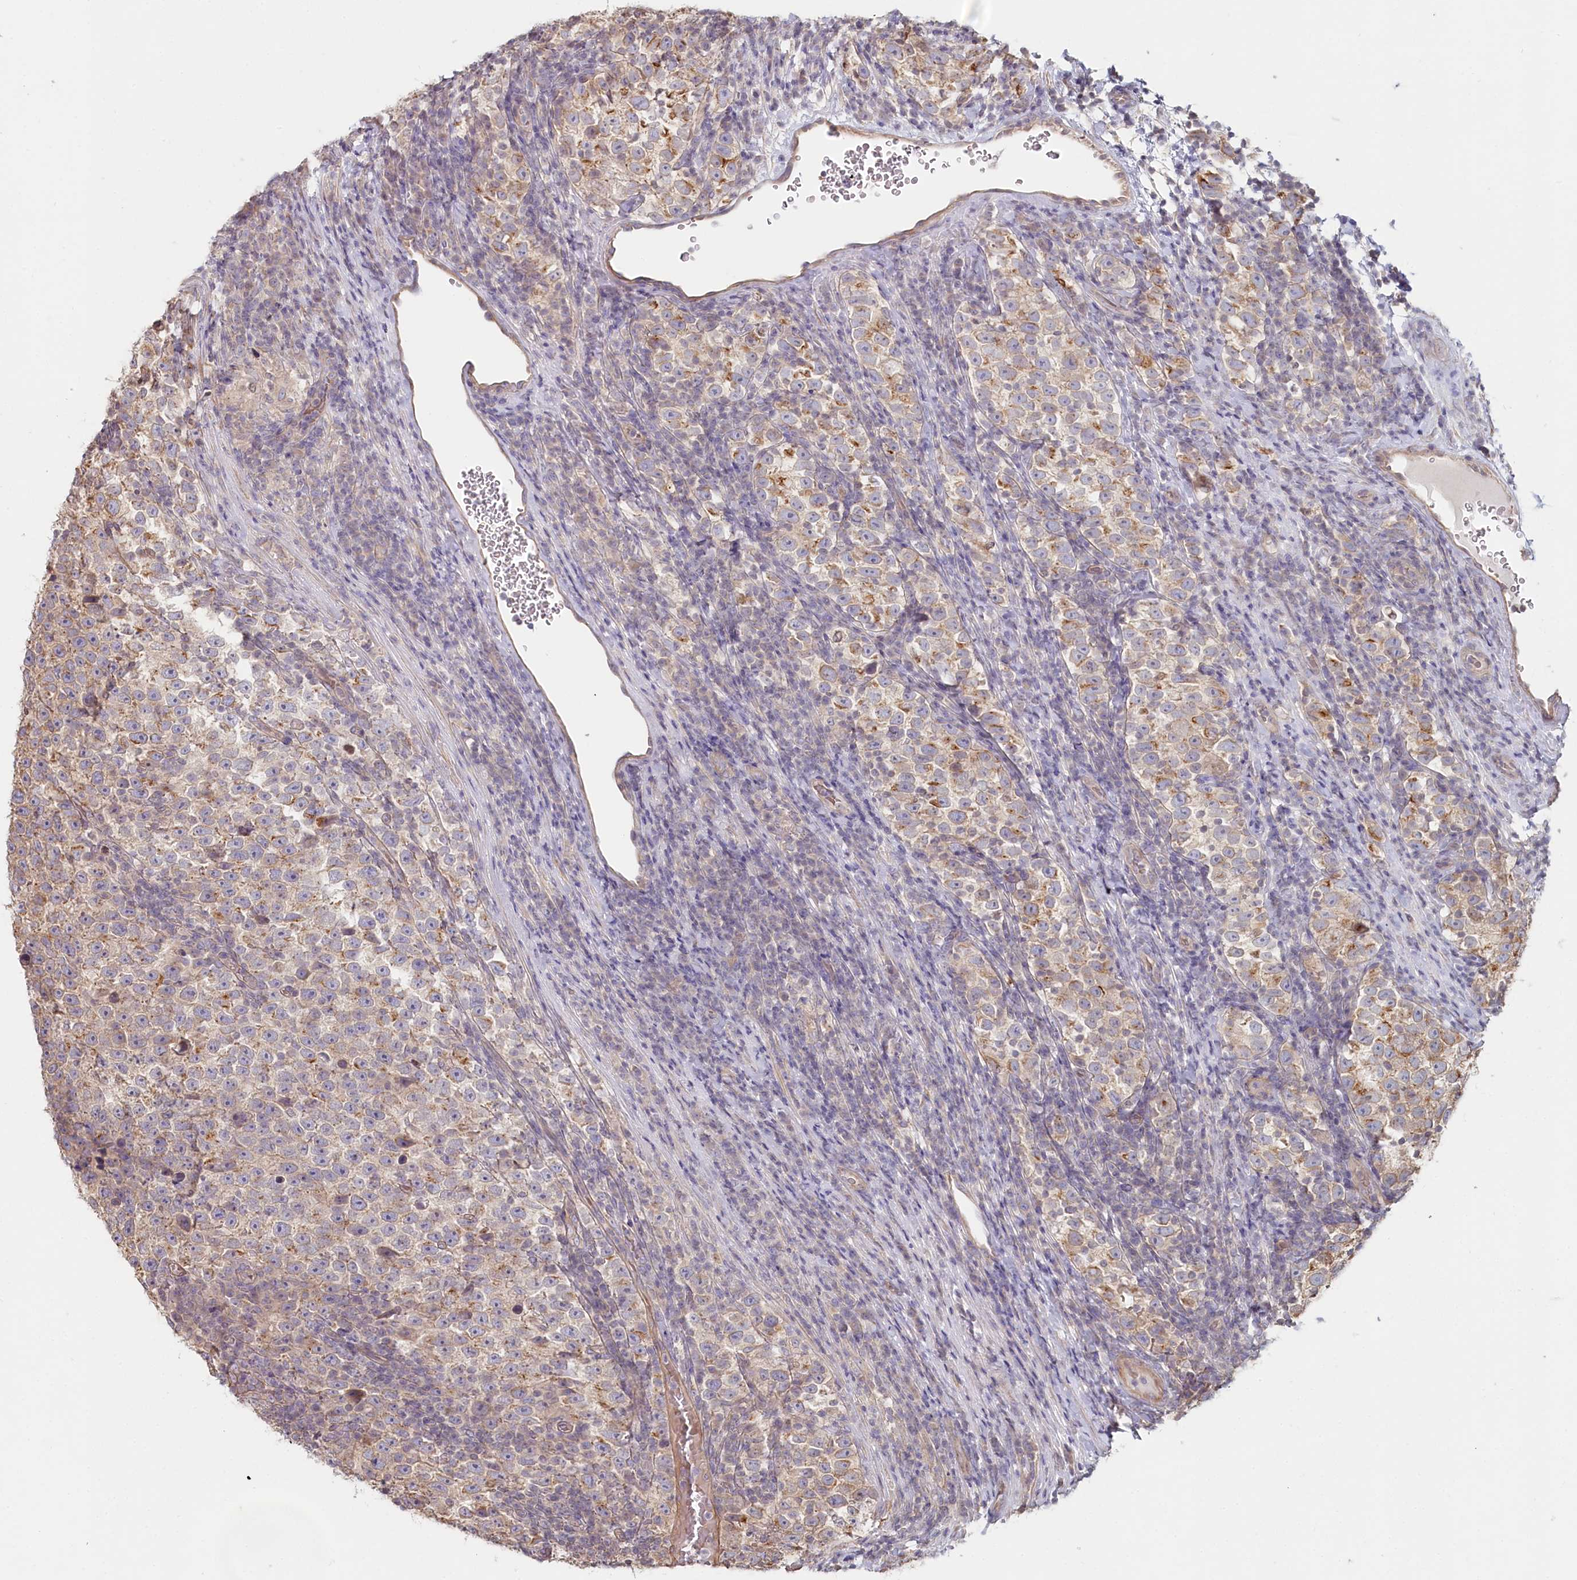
{"staining": {"intensity": "moderate", "quantity": "25%-75%", "location": "cytoplasmic/membranous"}, "tissue": "testis cancer", "cell_type": "Tumor cells", "image_type": "cancer", "snomed": [{"axis": "morphology", "description": "Normal tissue, NOS"}, {"axis": "morphology", "description": "Seminoma, NOS"}, {"axis": "topography", "description": "Testis"}], "caption": "Immunohistochemistry (IHC) staining of seminoma (testis), which reveals medium levels of moderate cytoplasmic/membranous staining in approximately 25%-75% of tumor cells indicating moderate cytoplasmic/membranous protein positivity. The staining was performed using DAB (3,3'-diaminobenzidine) (brown) for protein detection and nuclei were counterstained in hematoxylin (blue).", "gene": "TCHP", "patient": {"sex": "male", "age": 43}}